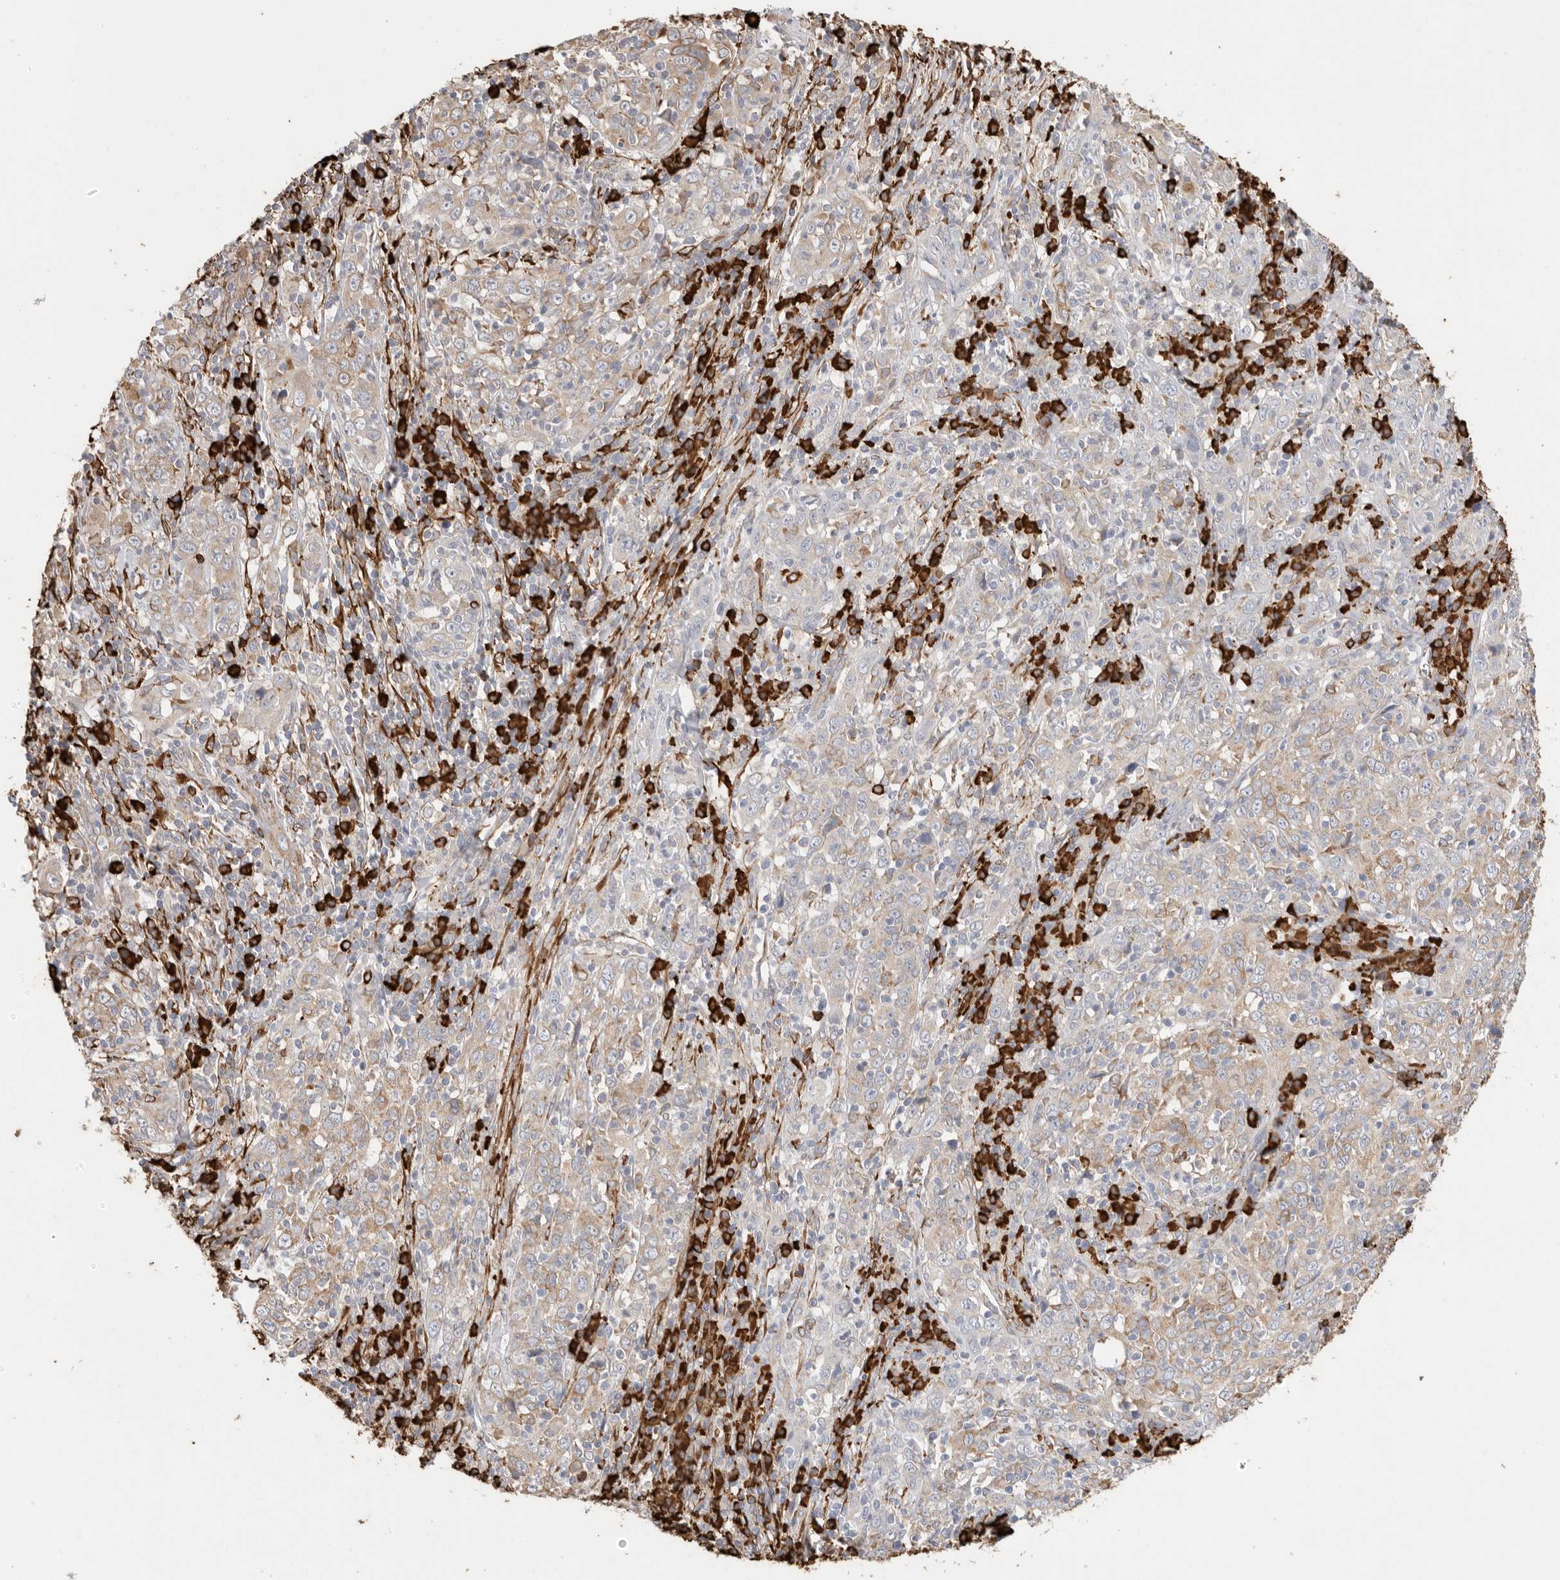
{"staining": {"intensity": "weak", "quantity": ">75%", "location": "cytoplasmic/membranous"}, "tissue": "cervical cancer", "cell_type": "Tumor cells", "image_type": "cancer", "snomed": [{"axis": "morphology", "description": "Squamous cell carcinoma, NOS"}, {"axis": "topography", "description": "Cervix"}], "caption": "Immunohistochemistry image of neoplastic tissue: human cervical cancer (squamous cell carcinoma) stained using immunohistochemistry (IHC) shows low levels of weak protein expression localized specifically in the cytoplasmic/membranous of tumor cells, appearing as a cytoplasmic/membranous brown color.", "gene": "BLOC1S5", "patient": {"sex": "female", "age": 46}}